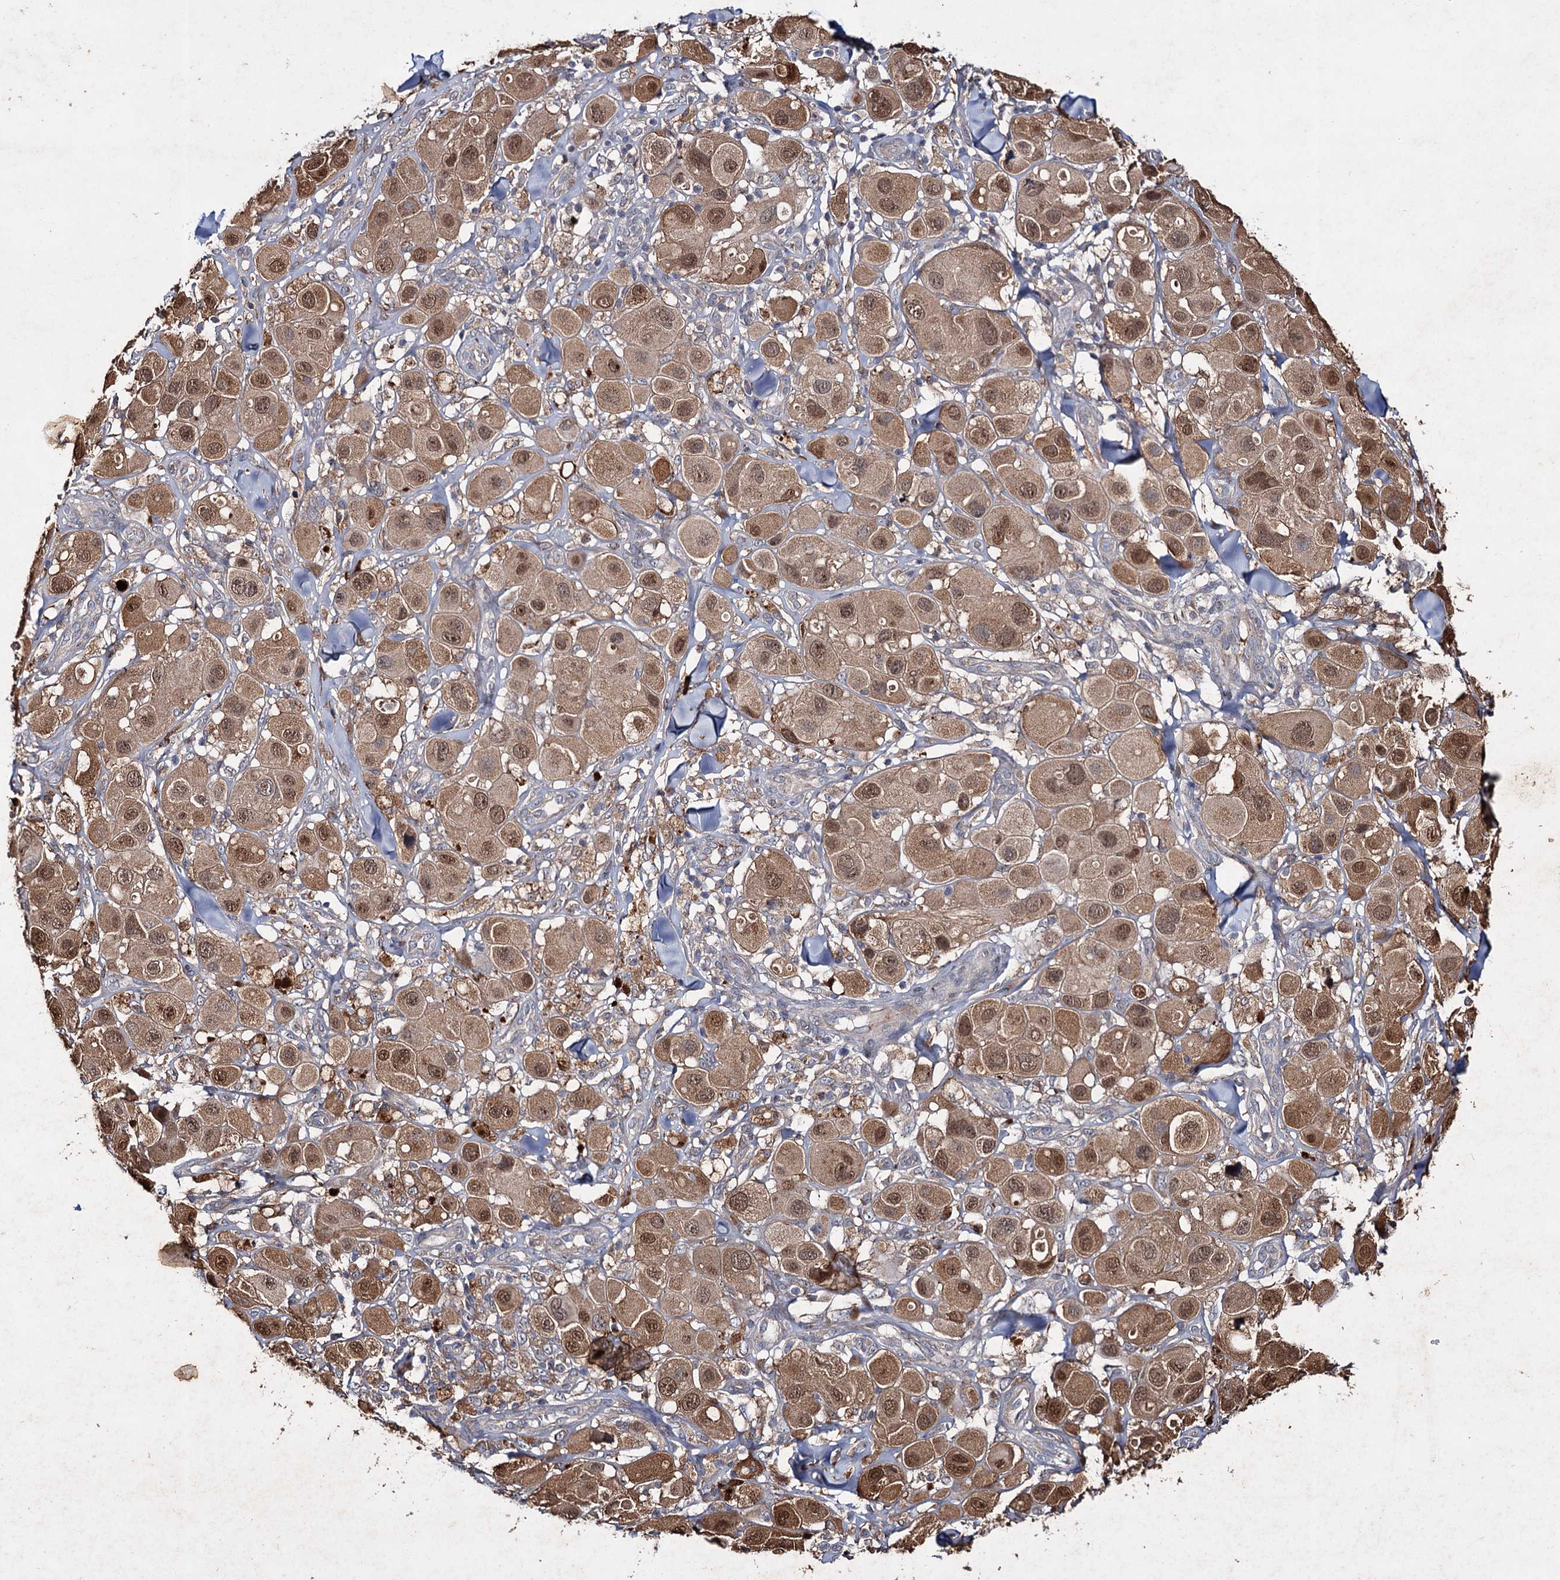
{"staining": {"intensity": "moderate", "quantity": ">75%", "location": "cytoplasmic/membranous,nuclear"}, "tissue": "melanoma", "cell_type": "Tumor cells", "image_type": "cancer", "snomed": [{"axis": "morphology", "description": "Malignant melanoma, Metastatic site"}, {"axis": "topography", "description": "Skin"}], "caption": "Human melanoma stained for a protein (brown) exhibits moderate cytoplasmic/membranous and nuclear positive staining in about >75% of tumor cells.", "gene": "PTPN3", "patient": {"sex": "male", "age": 41}}